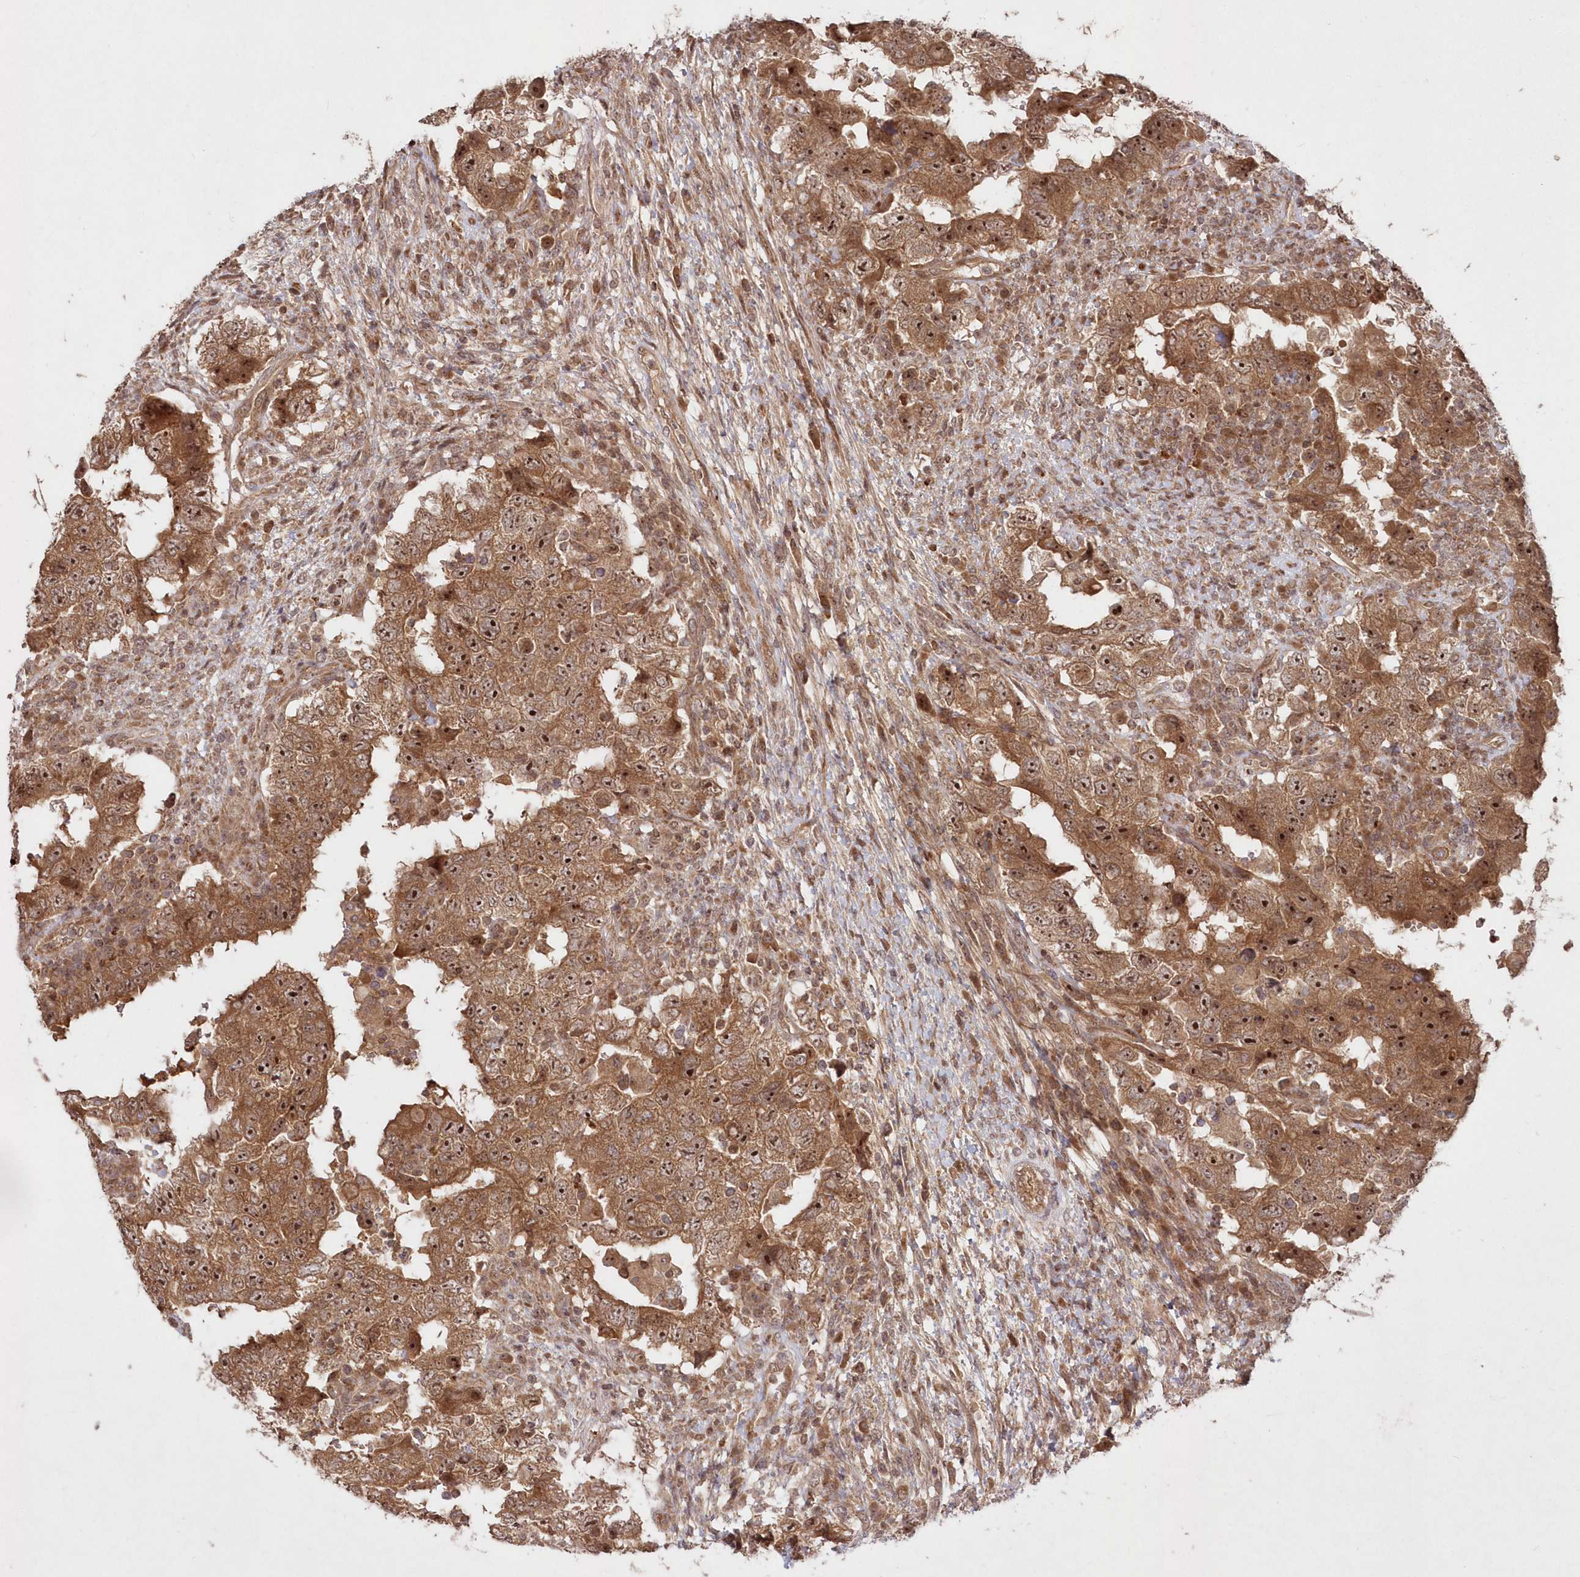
{"staining": {"intensity": "moderate", "quantity": ">75%", "location": "cytoplasmic/membranous,nuclear"}, "tissue": "testis cancer", "cell_type": "Tumor cells", "image_type": "cancer", "snomed": [{"axis": "morphology", "description": "Carcinoma, Embryonal, NOS"}, {"axis": "topography", "description": "Testis"}], "caption": "Approximately >75% of tumor cells in human testis cancer (embryonal carcinoma) display moderate cytoplasmic/membranous and nuclear protein positivity as visualized by brown immunohistochemical staining.", "gene": "SERINC1", "patient": {"sex": "male", "age": 26}}